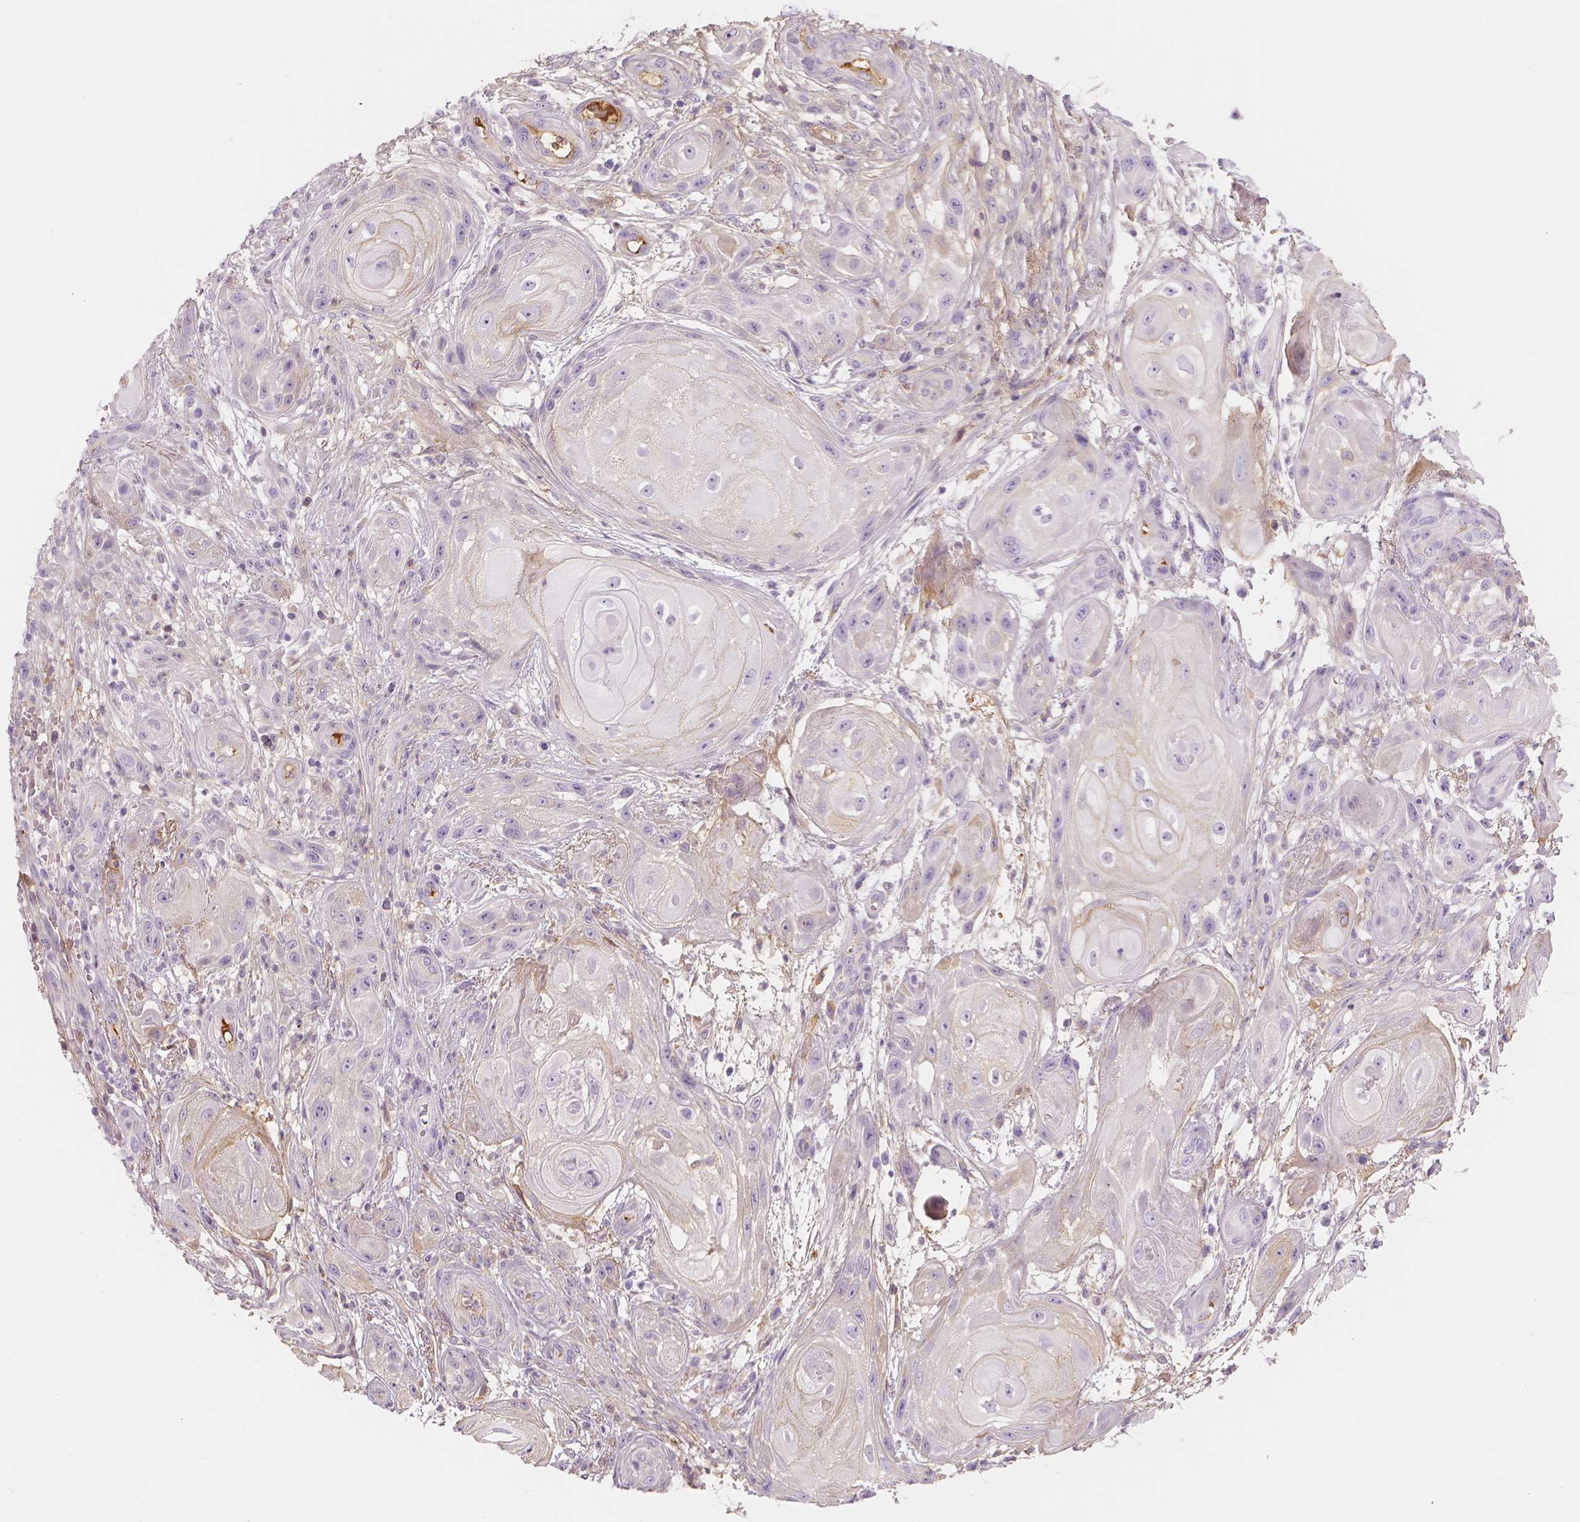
{"staining": {"intensity": "negative", "quantity": "none", "location": "none"}, "tissue": "skin cancer", "cell_type": "Tumor cells", "image_type": "cancer", "snomed": [{"axis": "morphology", "description": "Squamous cell carcinoma, NOS"}, {"axis": "topography", "description": "Skin"}], "caption": "There is no significant positivity in tumor cells of skin squamous cell carcinoma.", "gene": "APOA4", "patient": {"sex": "male", "age": 62}}